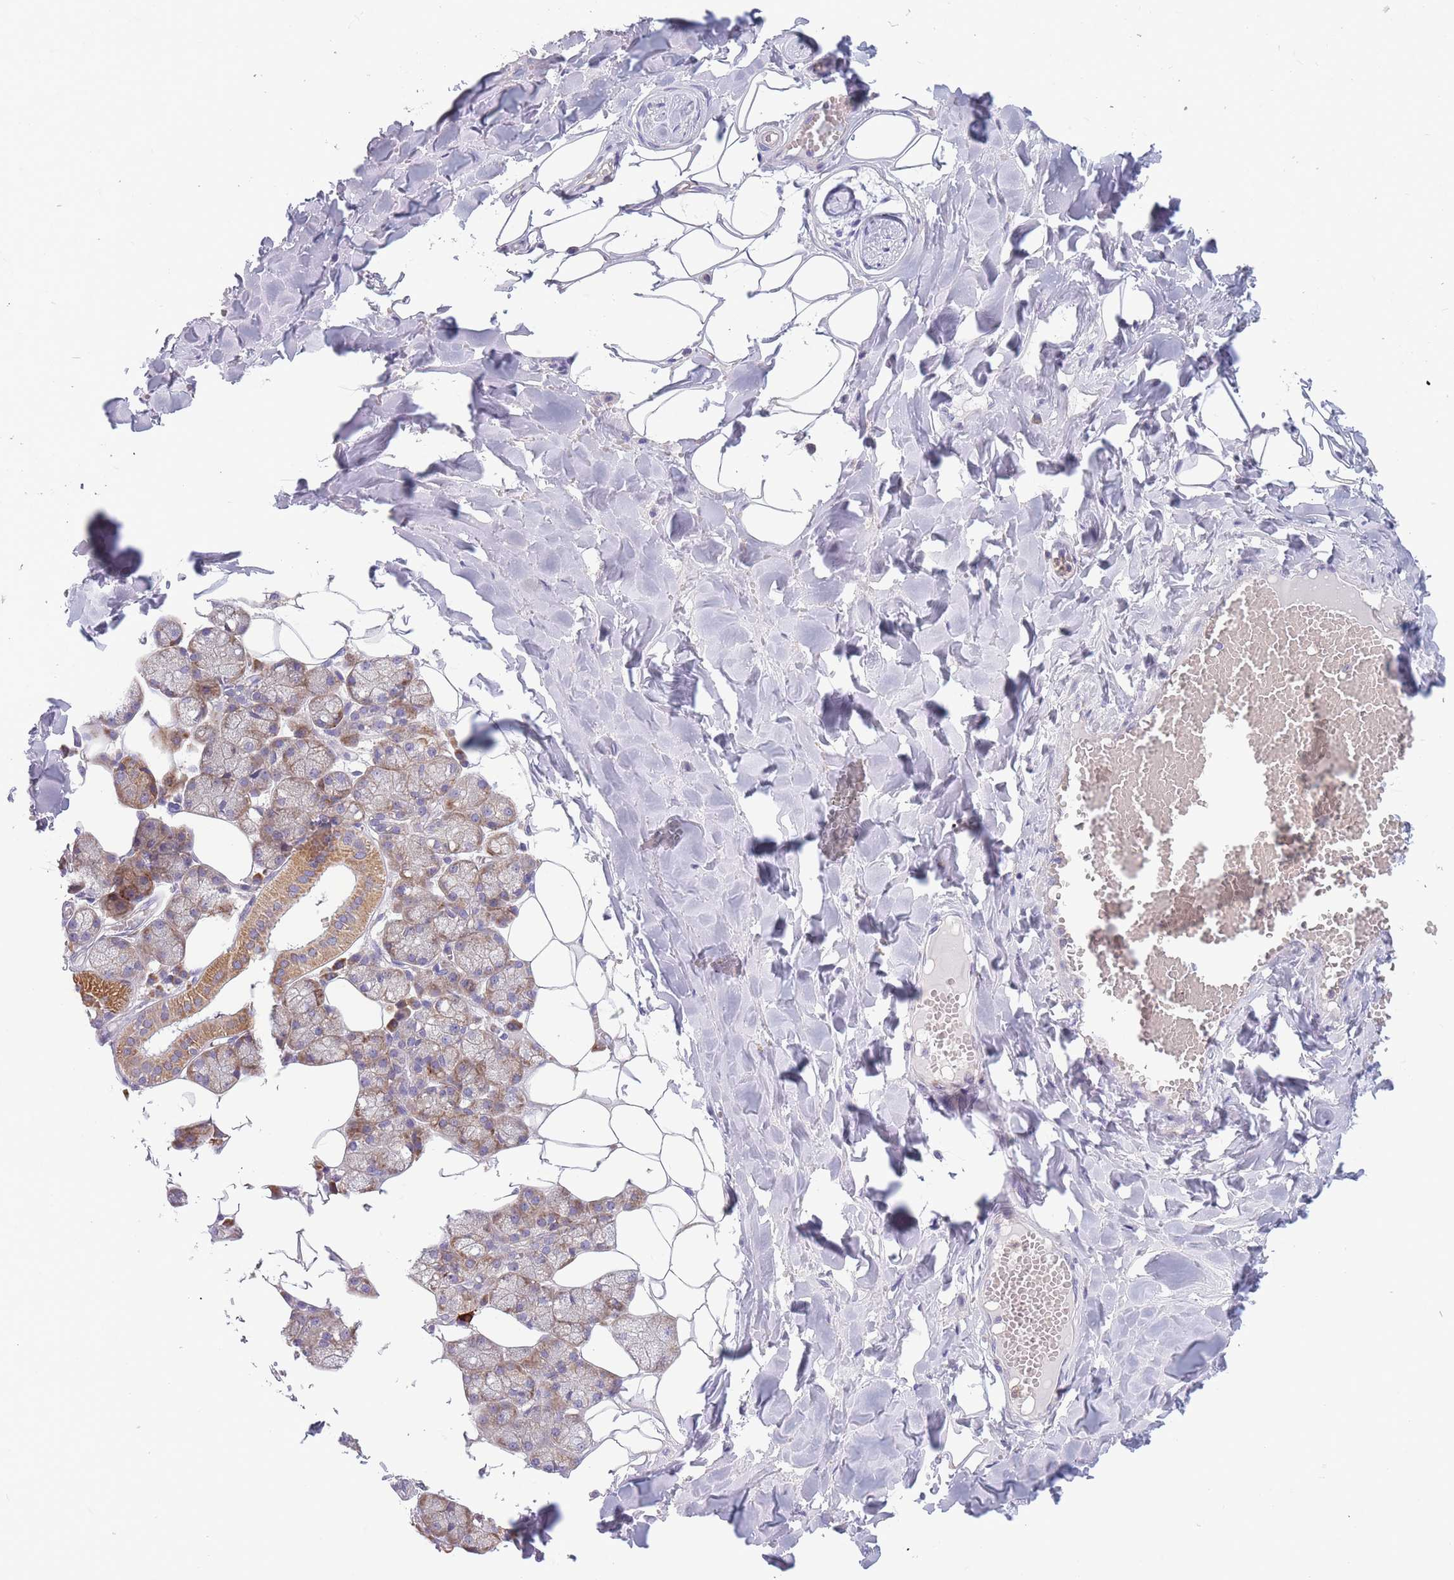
{"staining": {"intensity": "moderate", "quantity": "25%-75%", "location": "cytoplasmic/membranous"}, "tissue": "salivary gland", "cell_type": "Glandular cells", "image_type": "normal", "snomed": [{"axis": "morphology", "description": "Normal tissue, NOS"}, {"axis": "topography", "description": "Salivary gland"}], "caption": "Immunohistochemistry photomicrograph of benign human salivary gland stained for a protein (brown), which exhibits medium levels of moderate cytoplasmic/membranous positivity in about 25%-75% of glandular cells.", "gene": "NDUFAF6", "patient": {"sex": "male", "age": 62}}